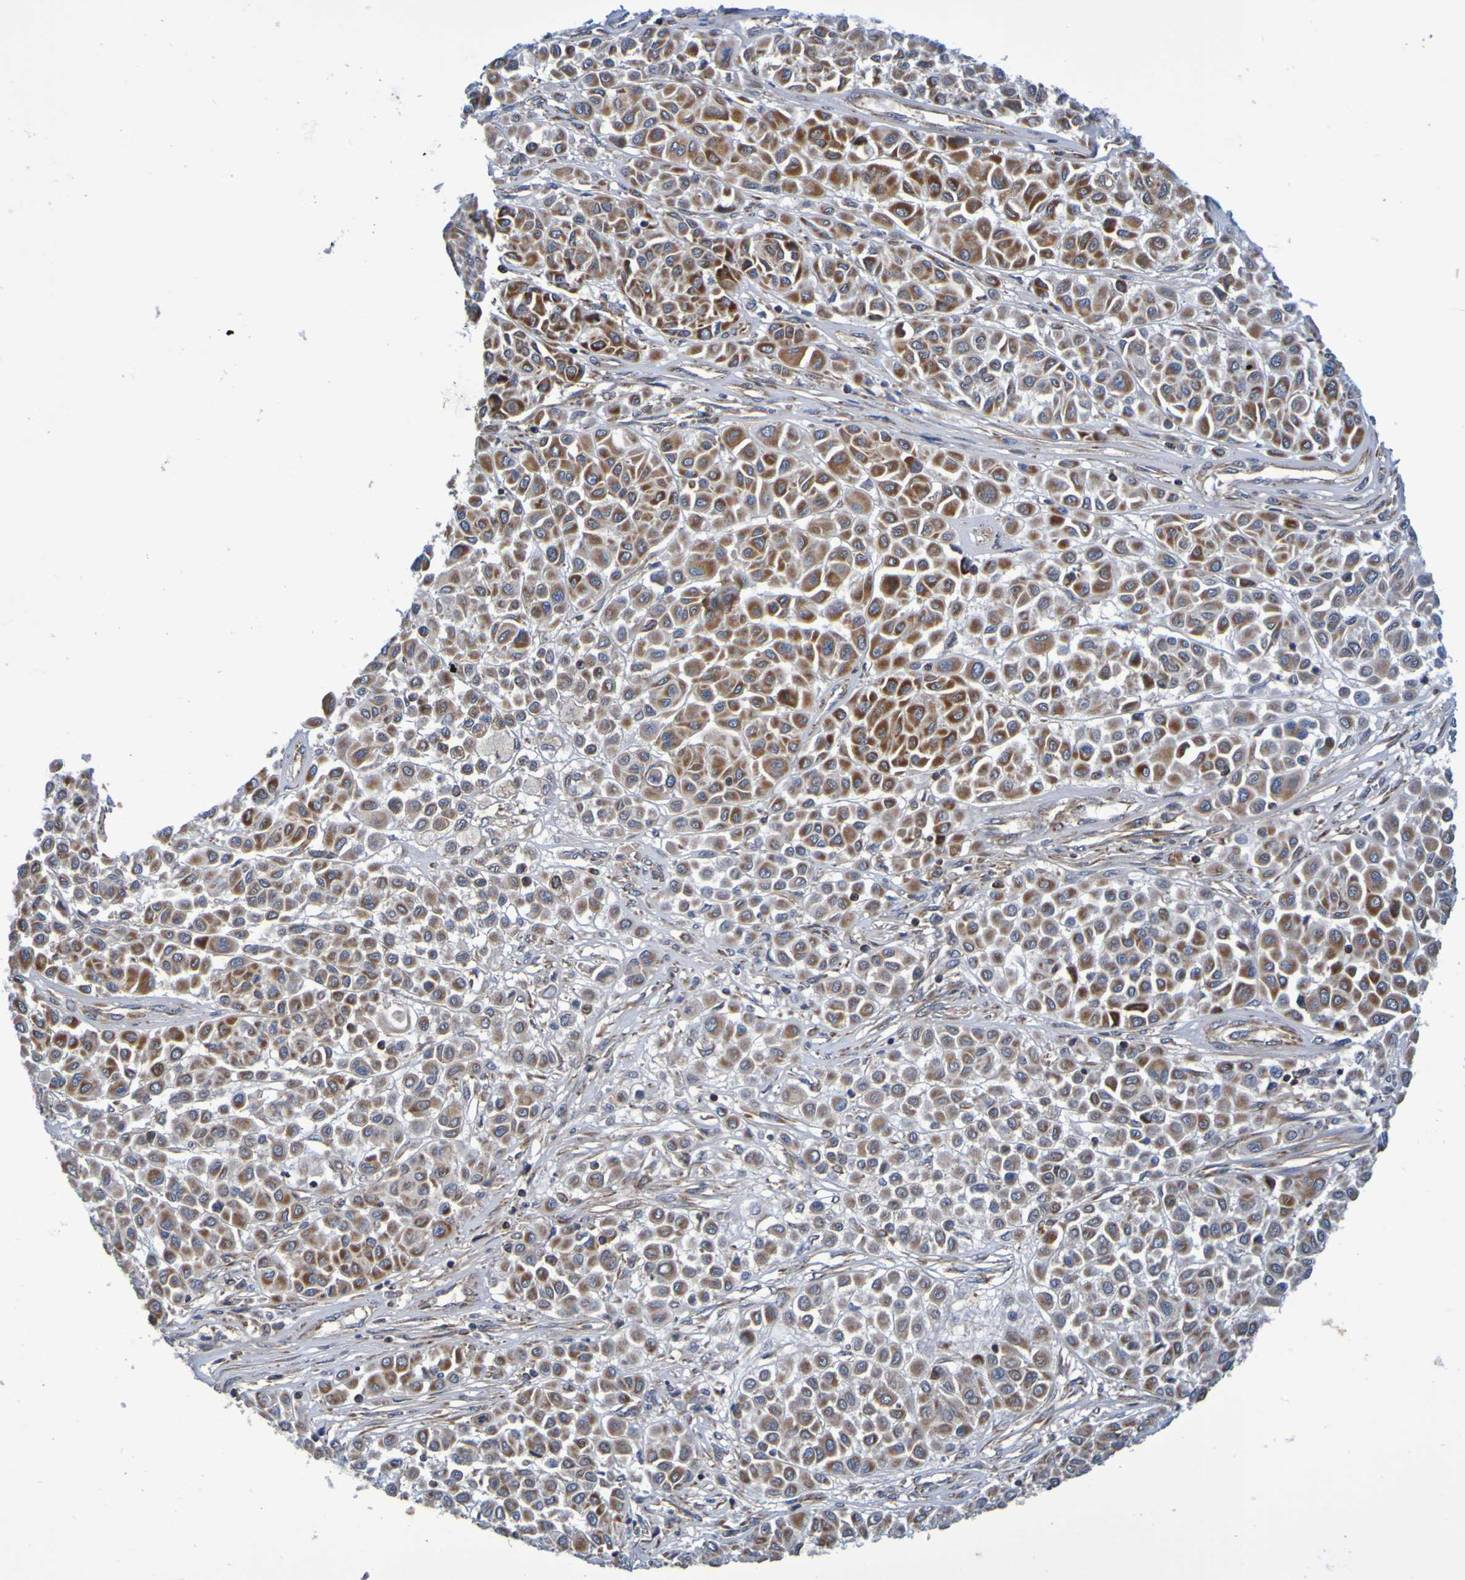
{"staining": {"intensity": "strong", "quantity": ">75%", "location": "cytoplasmic/membranous"}, "tissue": "melanoma", "cell_type": "Tumor cells", "image_type": "cancer", "snomed": [{"axis": "morphology", "description": "Malignant melanoma, Metastatic site"}, {"axis": "topography", "description": "Soft tissue"}], "caption": "About >75% of tumor cells in malignant melanoma (metastatic site) reveal strong cytoplasmic/membranous protein expression as visualized by brown immunohistochemical staining.", "gene": "CCDC51", "patient": {"sex": "male", "age": 41}}